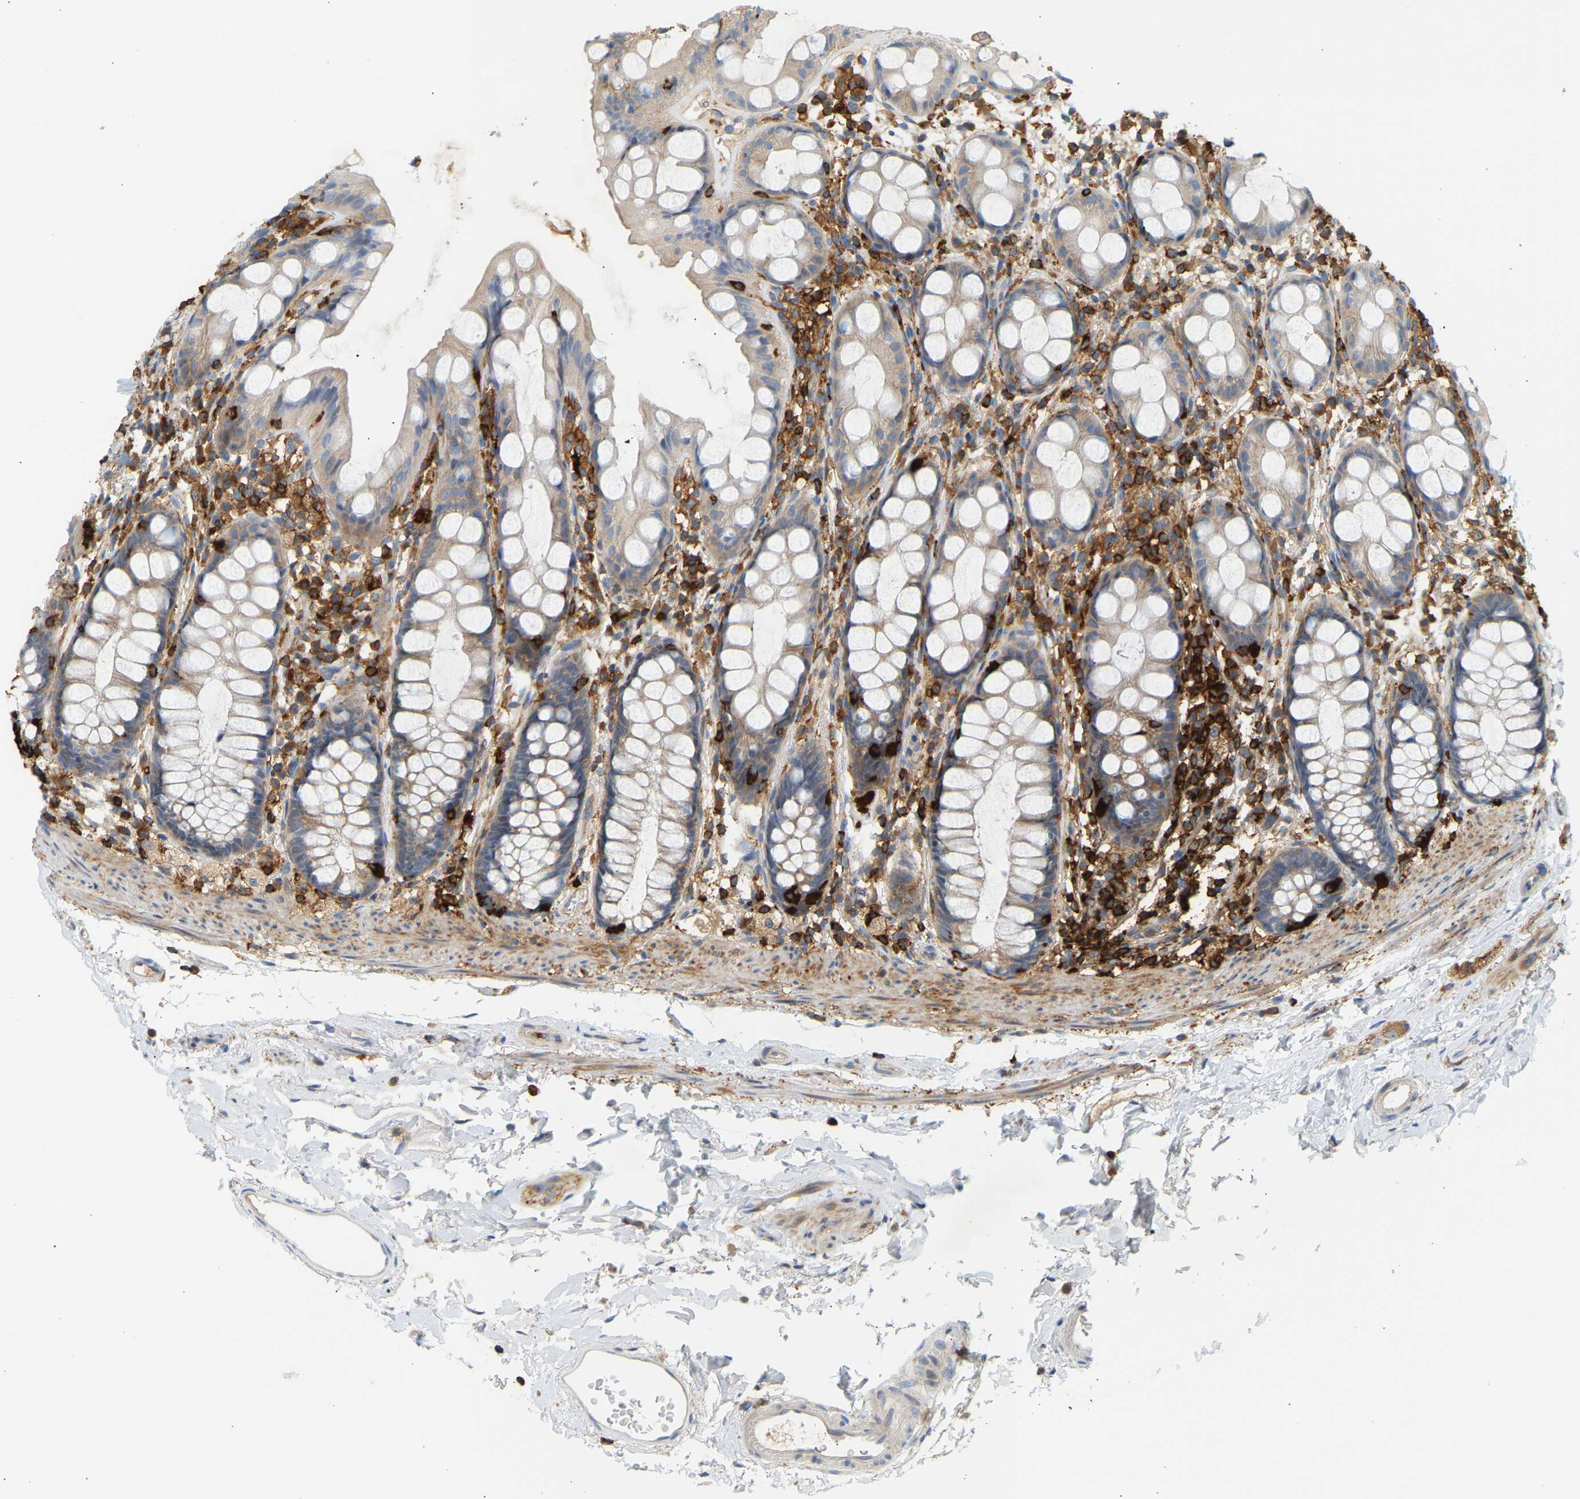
{"staining": {"intensity": "negative", "quantity": "none", "location": "none"}, "tissue": "rectum", "cell_type": "Glandular cells", "image_type": "normal", "snomed": [{"axis": "morphology", "description": "Normal tissue, NOS"}, {"axis": "topography", "description": "Rectum"}], "caption": "The IHC histopathology image has no significant staining in glandular cells of rectum.", "gene": "FNBP1", "patient": {"sex": "female", "age": 65}}